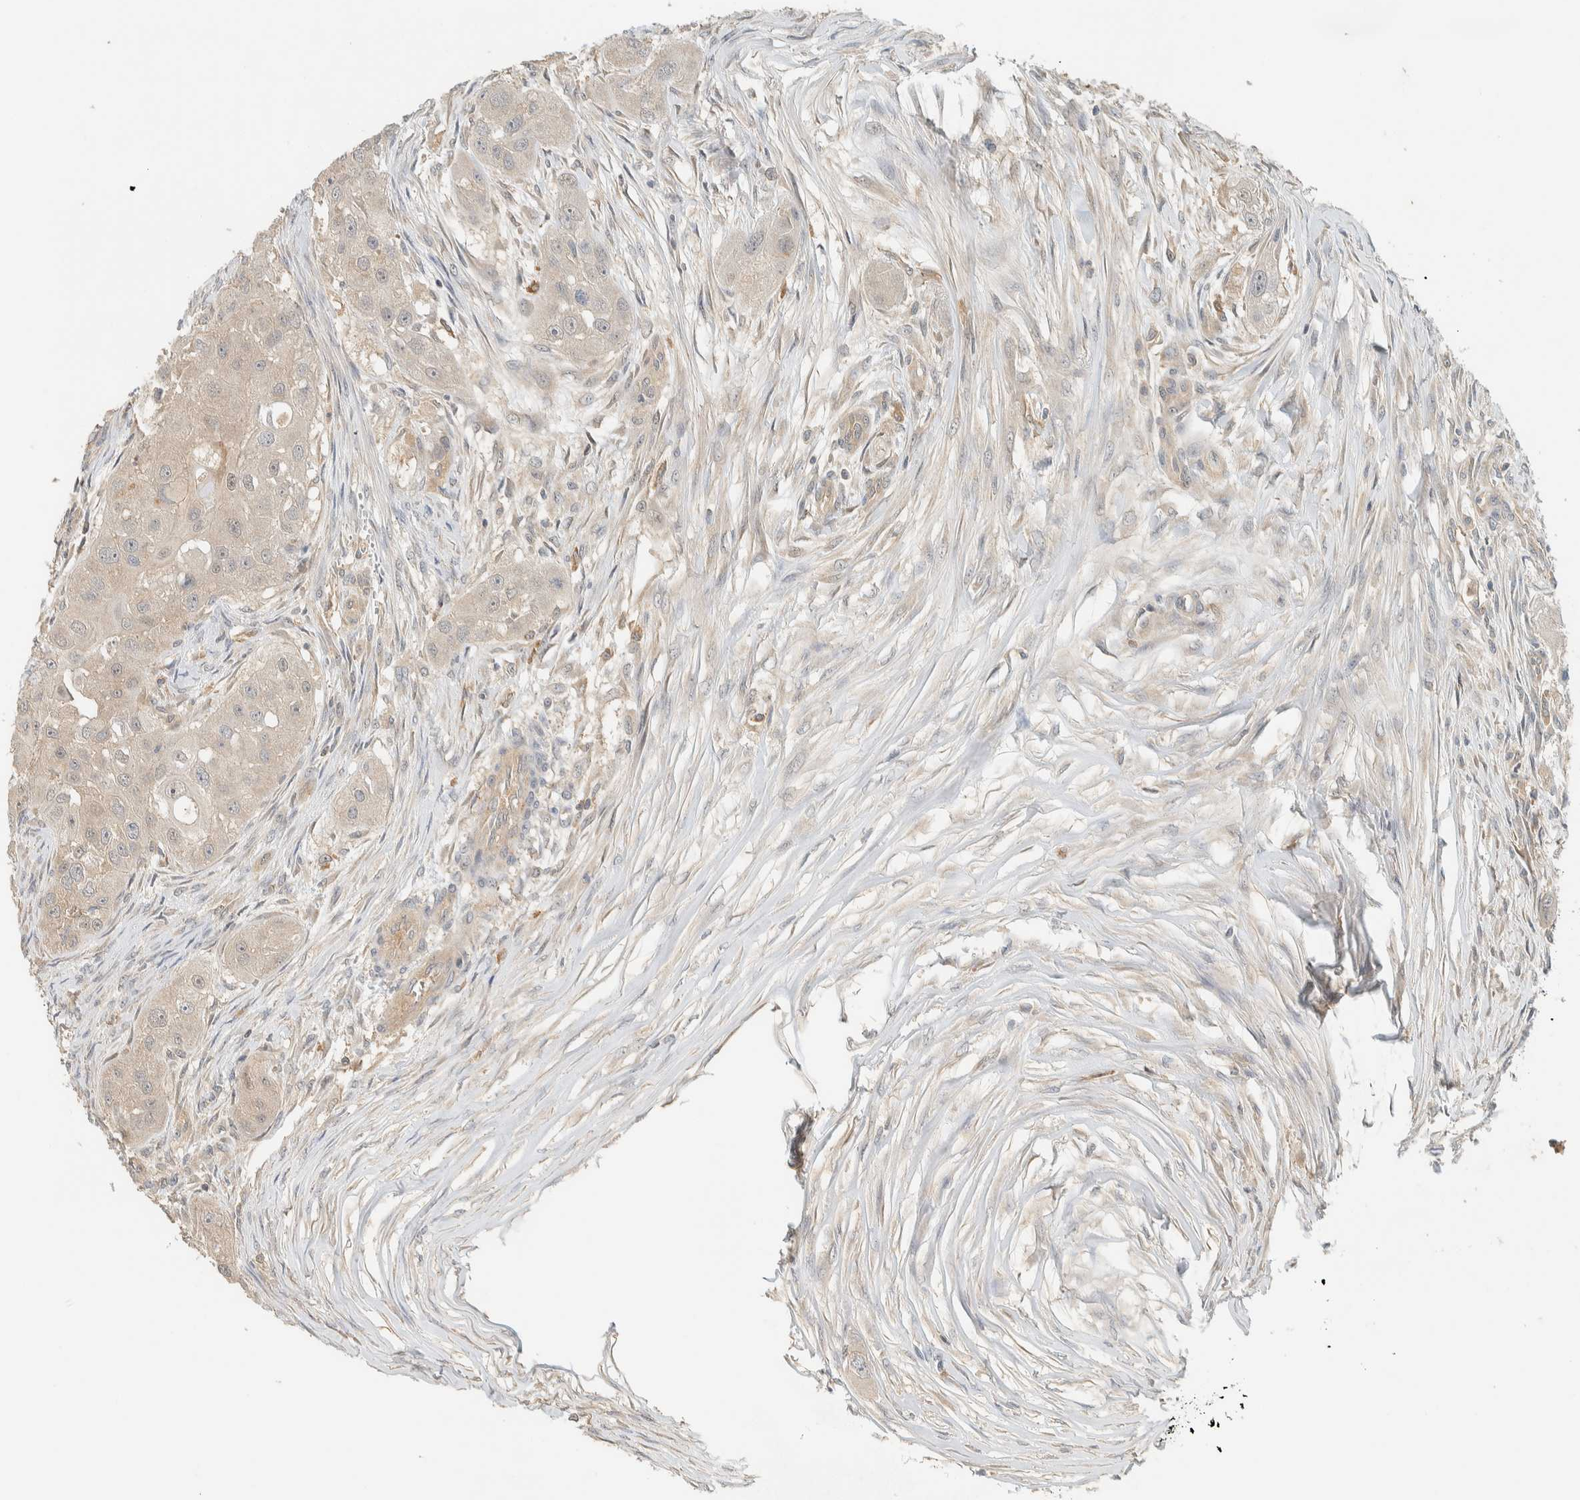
{"staining": {"intensity": "negative", "quantity": "none", "location": "none"}, "tissue": "head and neck cancer", "cell_type": "Tumor cells", "image_type": "cancer", "snomed": [{"axis": "morphology", "description": "Normal tissue, NOS"}, {"axis": "morphology", "description": "Squamous cell carcinoma, NOS"}, {"axis": "topography", "description": "Skeletal muscle"}, {"axis": "topography", "description": "Head-Neck"}], "caption": "This image is of head and neck cancer (squamous cell carcinoma) stained with immunohistochemistry (IHC) to label a protein in brown with the nuclei are counter-stained blue. There is no staining in tumor cells.", "gene": "RAB11FIP1", "patient": {"sex": "male", "age": 51}}